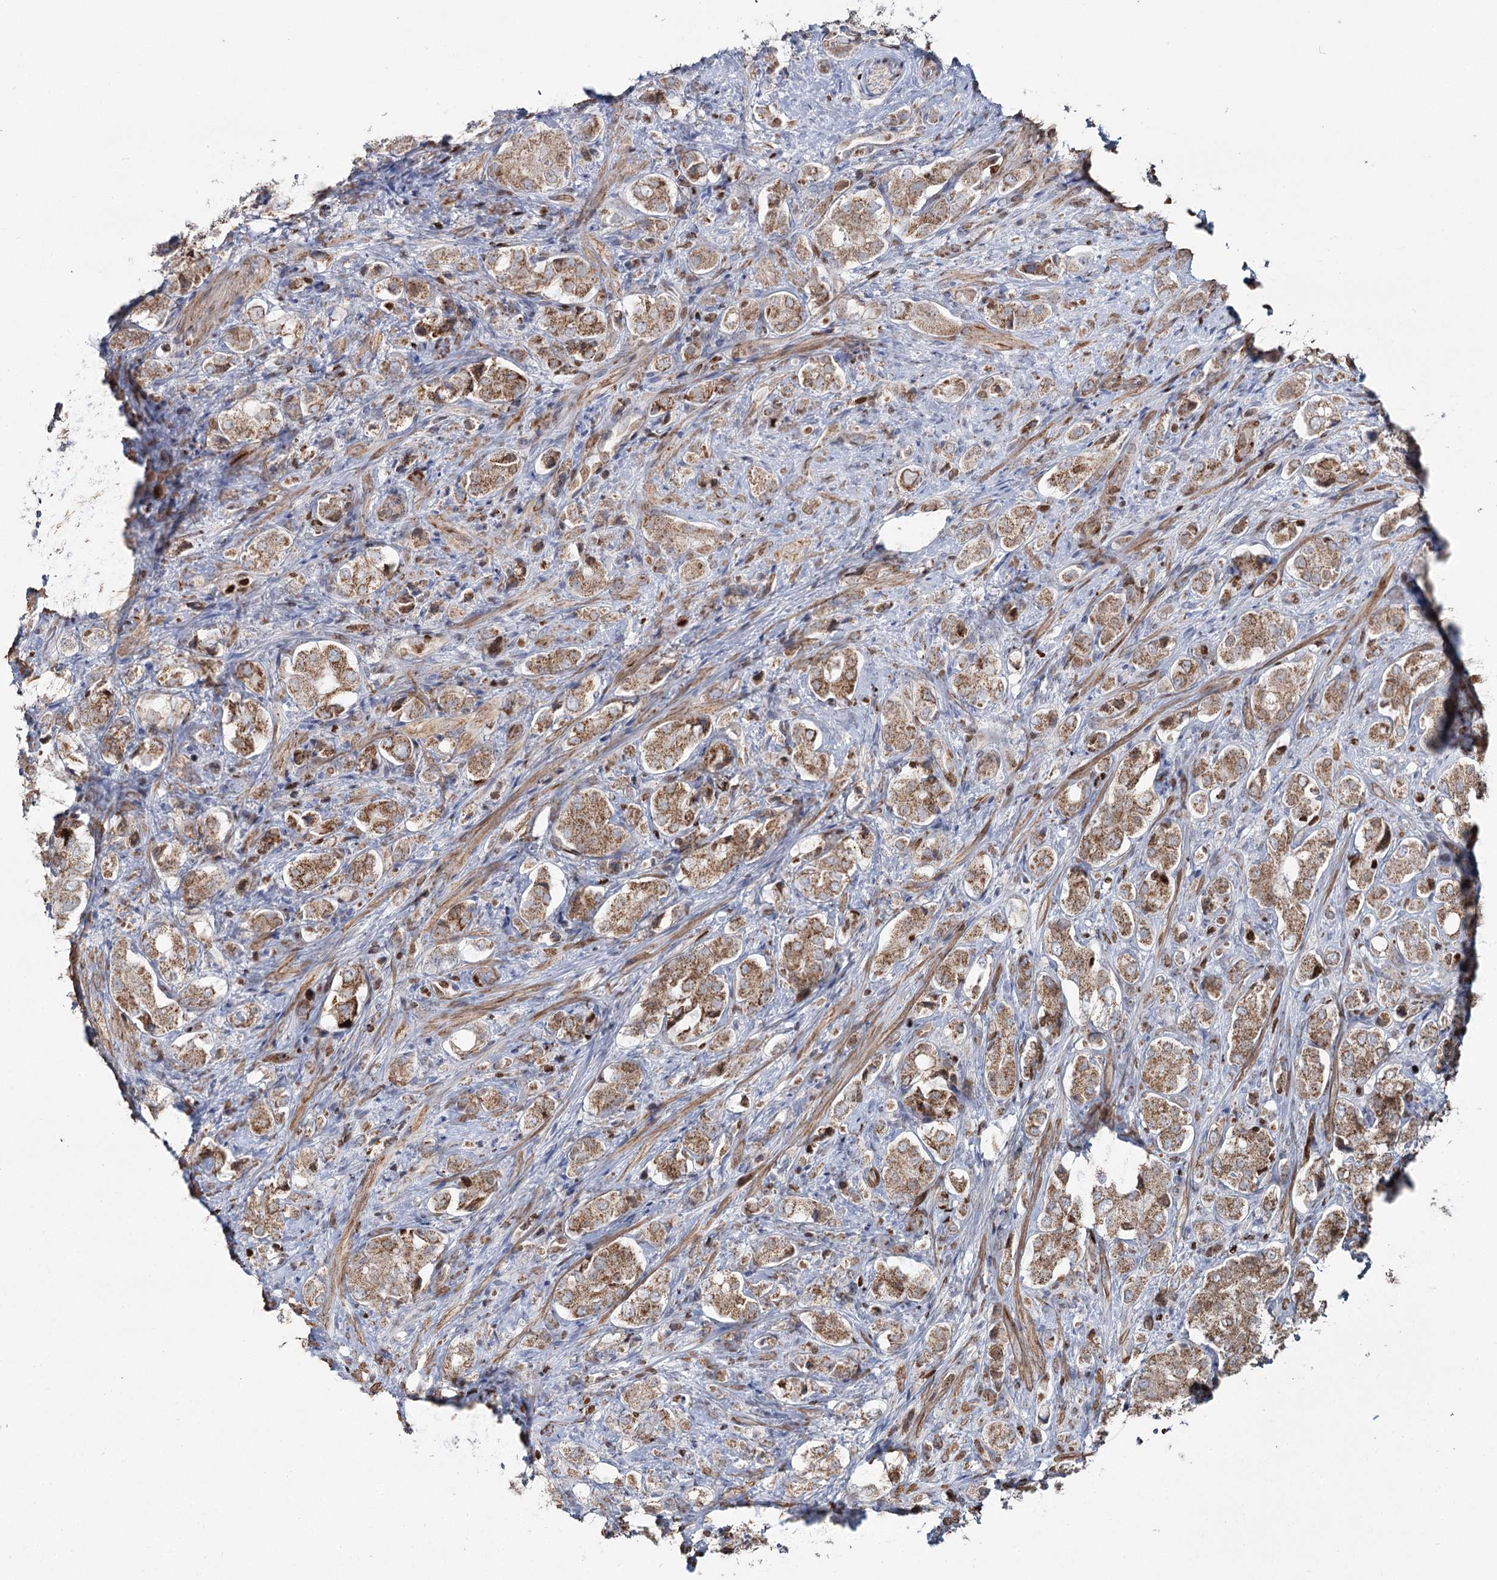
{"staining": {"intensity": "moderate", "quantity": ">75%", "location": "cytoplasmic/membranous"}, "tissue": "prostate cancer", "cell_type": "Tumor cells", "image_type": "cancer", "snomed": [{"axis": "morphology", "description": "Adenocarcinoma, High grade"}, {"axis": "topography", "description": "Prostate"}], "caption": "Prostate high-grade adenocarcinoma was stained to show a protein in brown. There is medium levels of moderate cytoplasmic/membranous staining in approximately >75% of tumor cells. The staining was performed using DAB, with brown indicating positive protein expression. Nuclei are stained blue with hematoxylin.", "gene": "PDHX", "patient": {"sex": "male", "age": 65}}